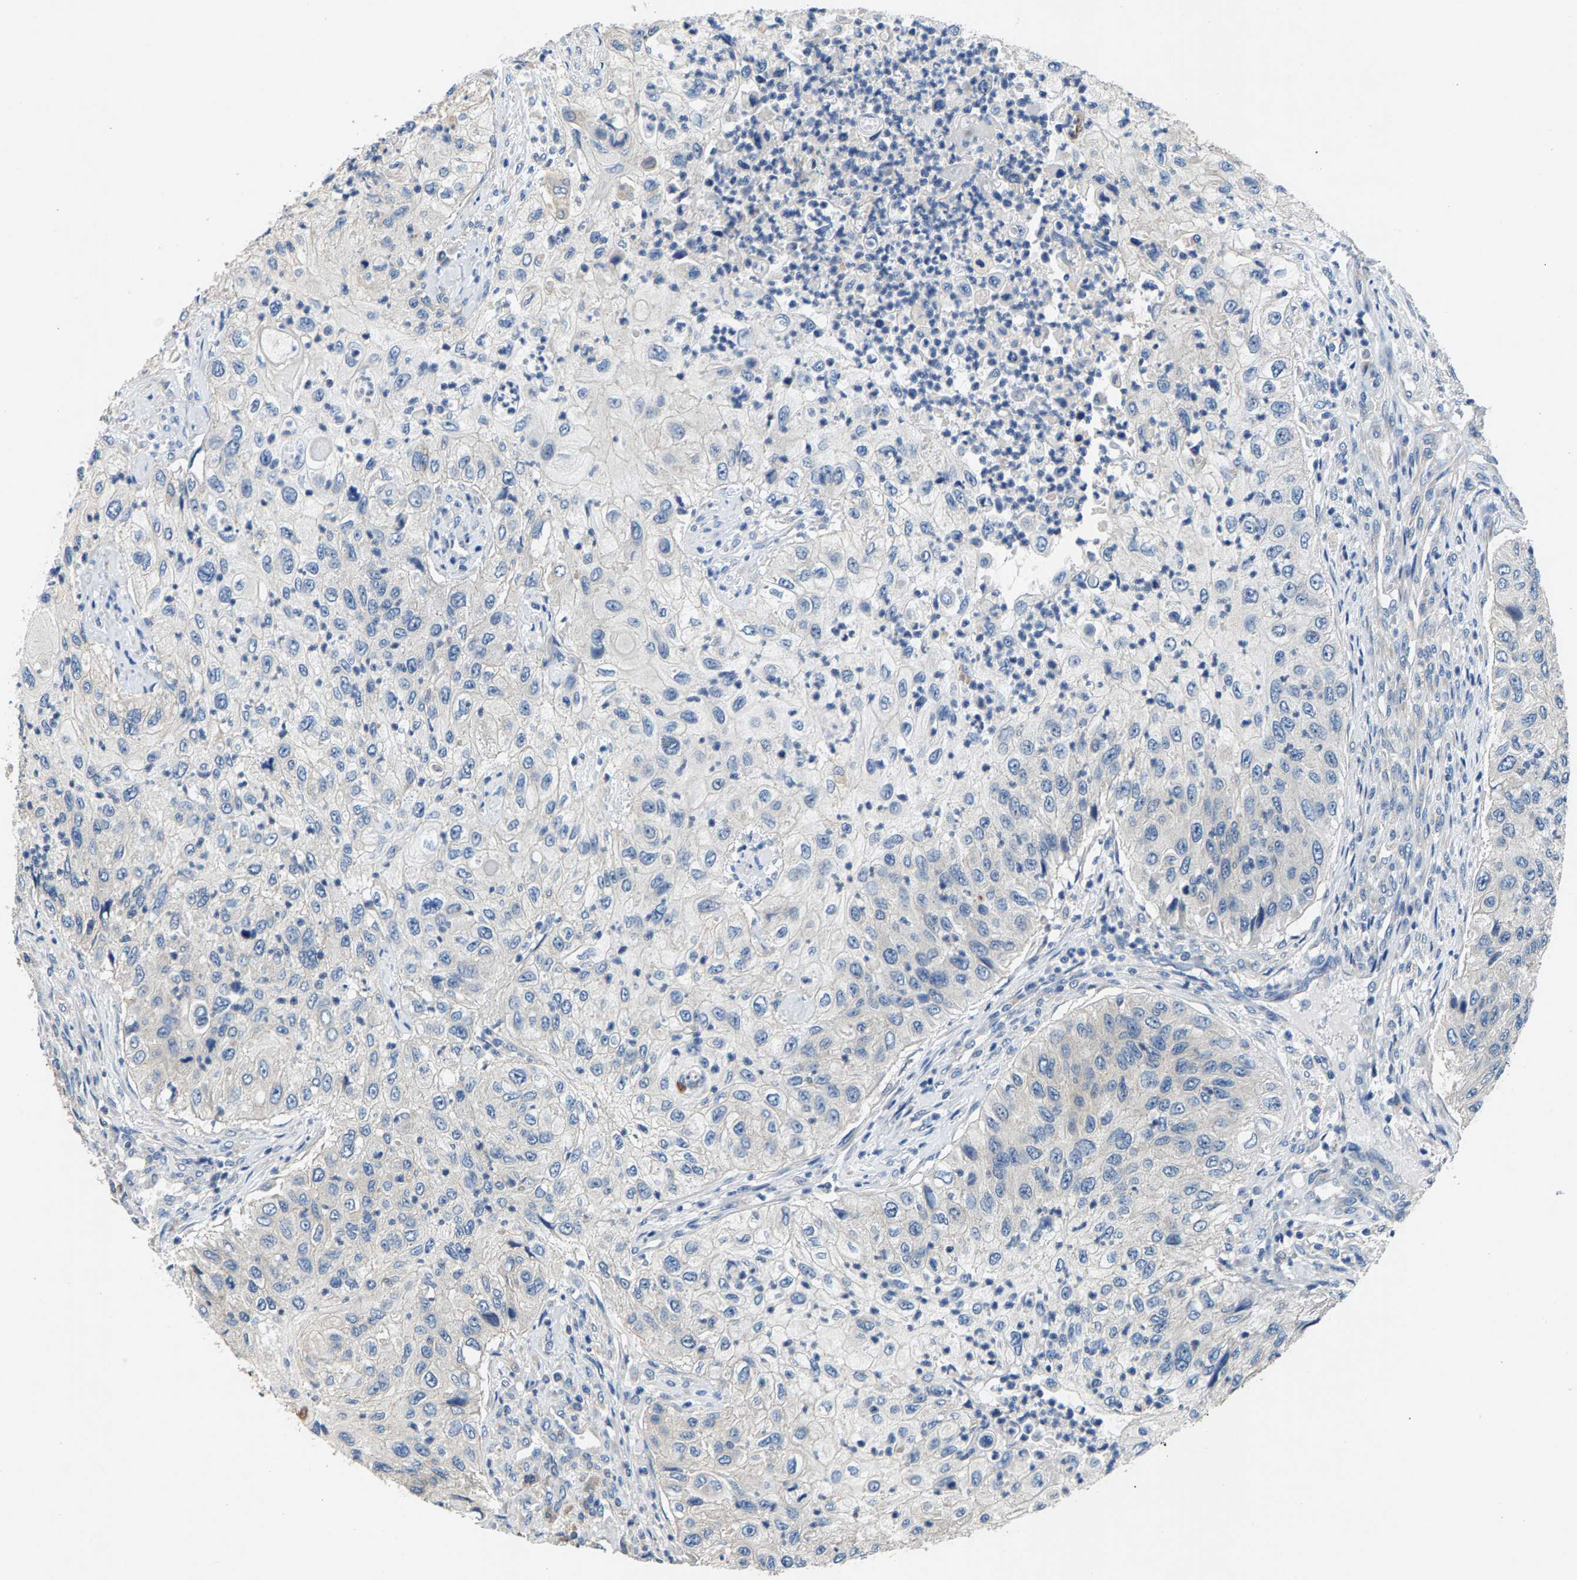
{"staining": {"intensity": "negative", "quantity": "none", "location": "none"}, "tissue": "urothelial cancer", "cell_type": "Tumor cells", "image_type": "cancer", "snomed": [{"axis": "morphology", "description": "Urothelial carcinoma, High grade"}, {"axis": "topography", "description": "Urinary bladder"}], "caption": "Immunohistochemistry histopathology image of human high-grade urothelial carcinoma stained for a protein (brown), which shows no staining in tumor cells. The staining was performed using DAB to visualize the protein expression in brown, while the nuclei were stained in blue with hematoxylin (Magnification: 20x).", "gene": "NT5C", "patient": {"sex": "female", "age": 60}}